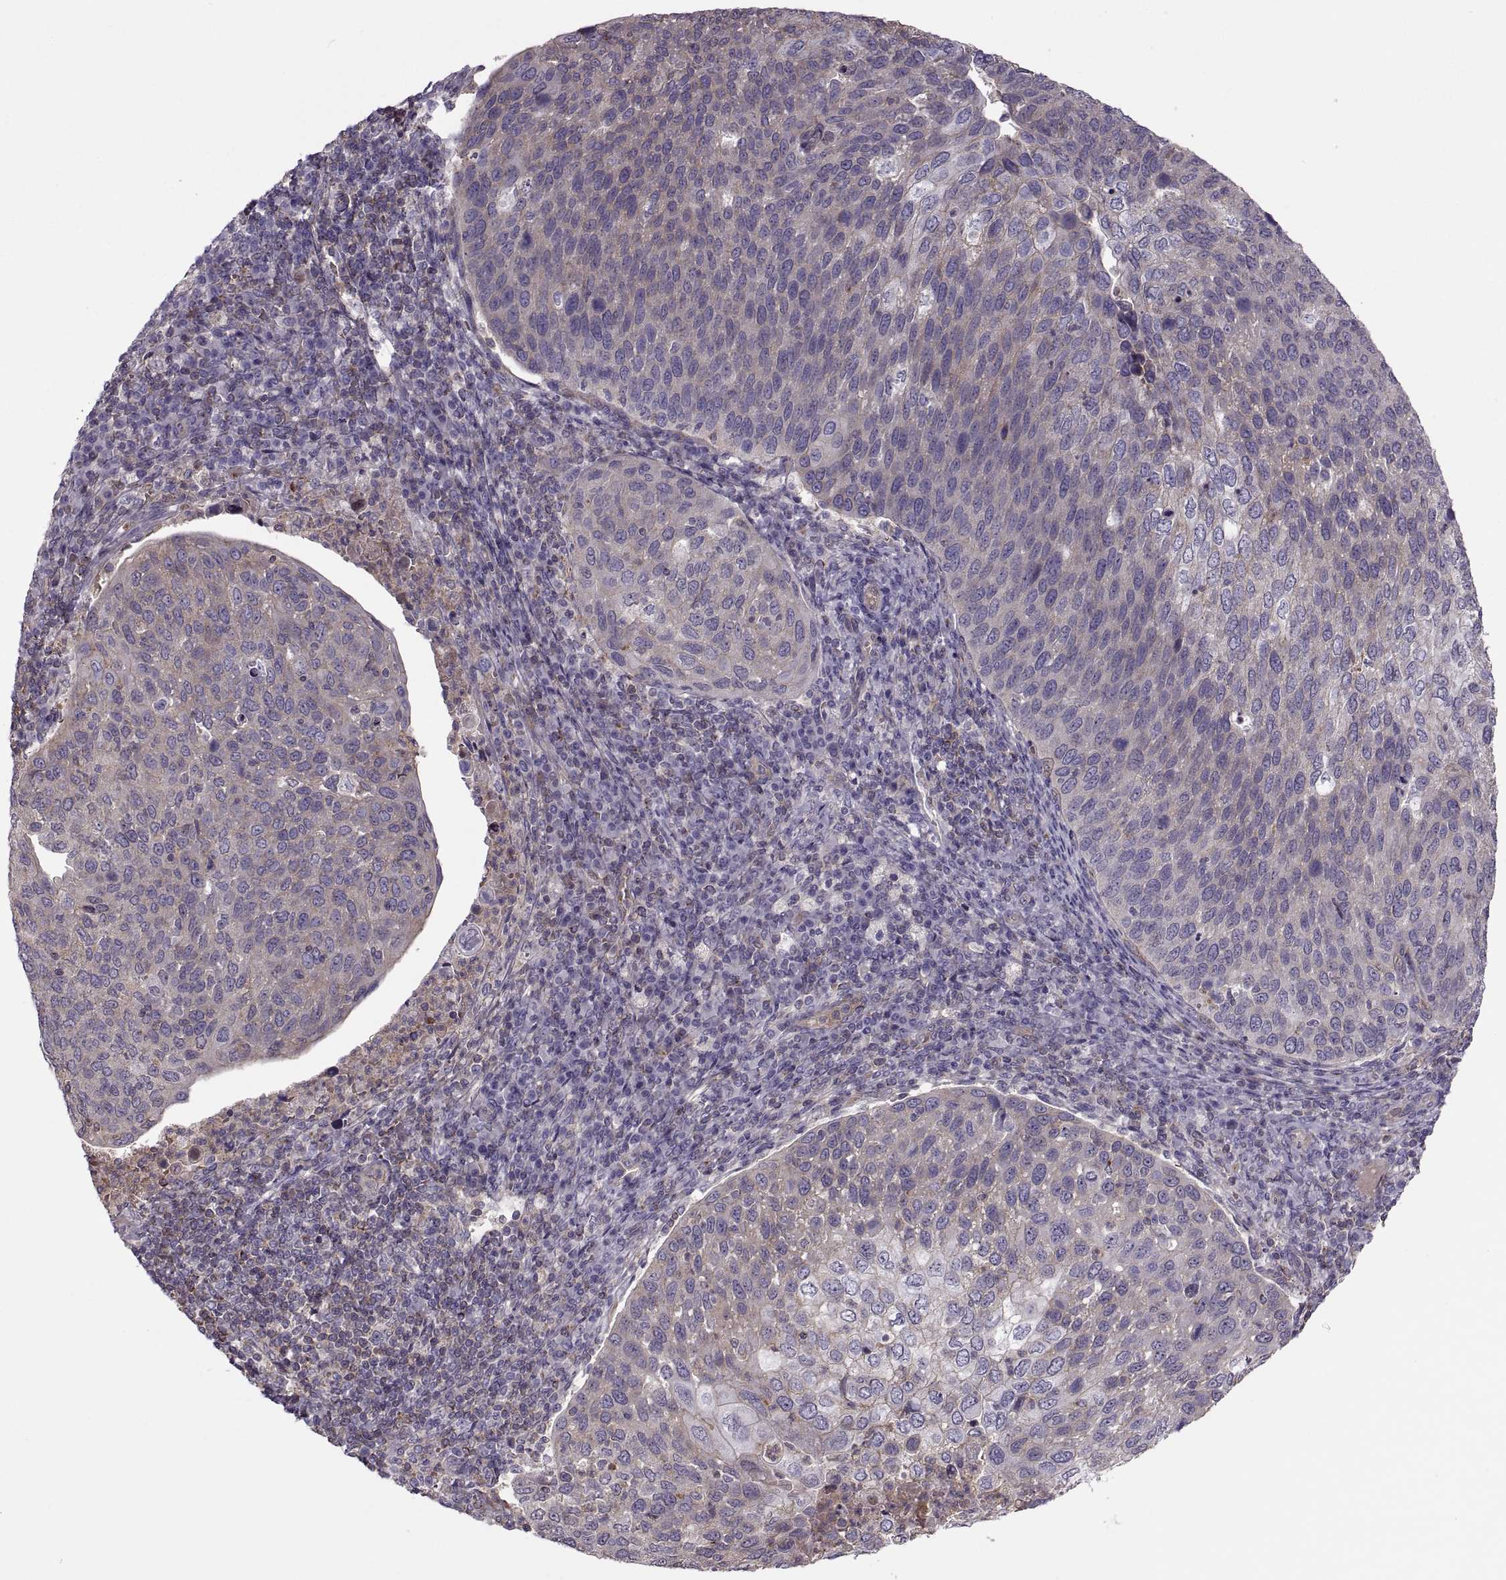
{"staining": {"intensity": "weak", "quantity": "25%-75%", "location": "cytoplasmic/membranous"}, "tissue": "cervical cancer", "cell_type": "Tumor cells", "image_type": "cancer", "snomed": [{"axis": "morphology", "description": "Squamous cell carcinoma, NOS"}, {"axis": "topography", "description": "Cervix"}], "caption": "Squamous cell carcinoma (cervical) stained with a brown dye displays weak cytoplasmic/membranous positive expression in approximately 25%-75% of tumor cells.", "gene": "SLC2A3", "patient": {"sex": "female", "age": 54}}